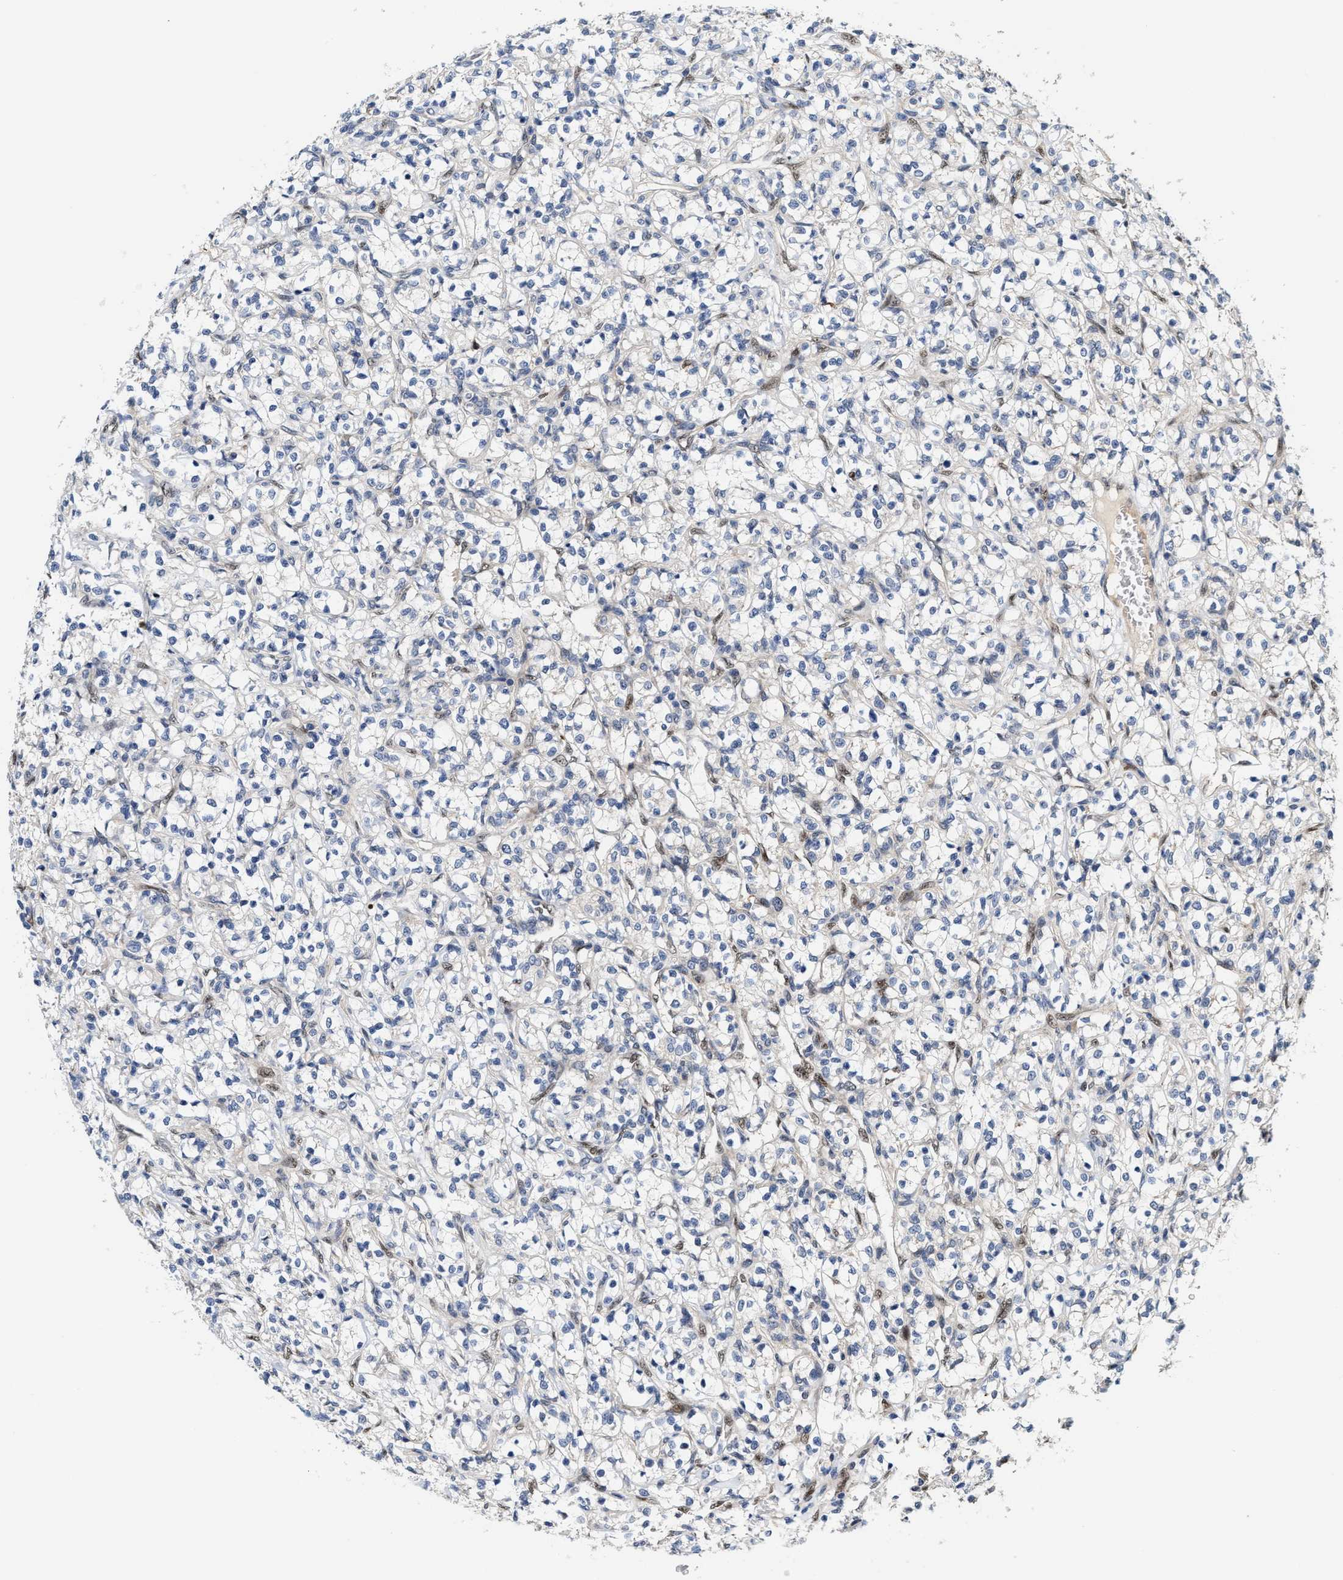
{"staining": {"intensity": "negative", "quantity": "none", "location": "none"}, "tissue": "renal cancer", "cell_type": "Tumor cells", "image_type": "cancer", "snomed": [{"axis": "morphology", "description": "Adenocarcinoma, NOS"}, {"axis": "topography", "description": "Kidney"}], "caption": "DAB (3,3'-diaminobenzidine) immunohistochemical staining of human renal cancer (adenocarcinoma) exhibits no significant staining in tumor cells.", "gene": "TCF4", "patient": {"sex": "female", "age": 69}}